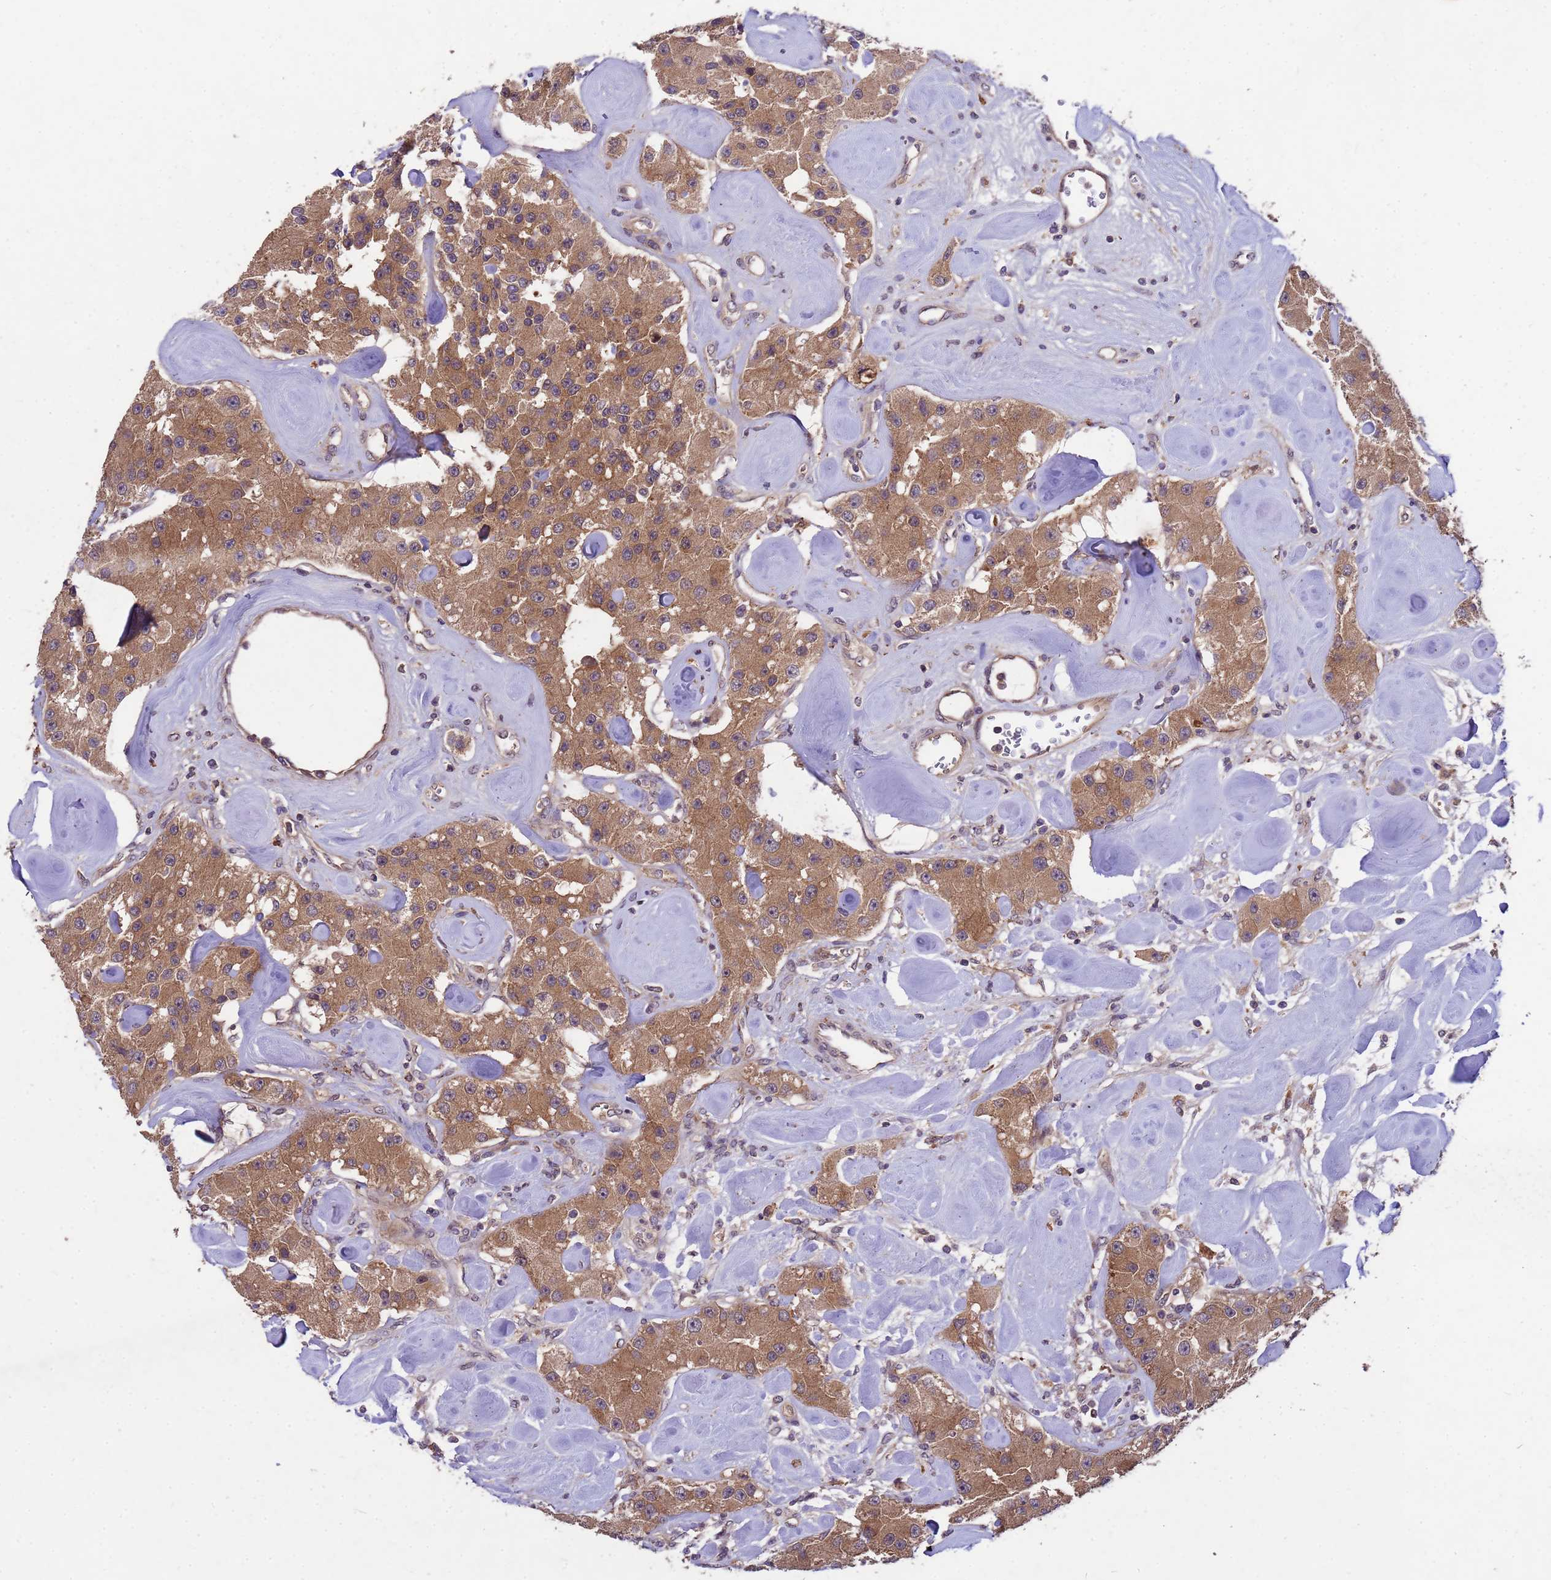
{"staining": {"intensity": "moderate", "quantity": ">75%", "location": "cytoplasmic/membranous"}, "tissue": "carcinoid", "cell_type": "Tumor cells", "image_type": "cancer", "snomed": [{"axis": "morphology", "description": "Carcinoid, malignant, NOS"}, {"axis": "topography", "description": "Pancreas"}], "caption": "DAB immunohistochemical staining of human carcinoid (malignant) reveals moderate cytoplasmic/membranous protein expression in about >75% of tumor cells. (DAB (3,3'-diaminobenzidine) = brown stain, brightfield microscopy at high magnification).", "gene": "PPP2CB", "patient": {"sex": "male", "age": 41}}